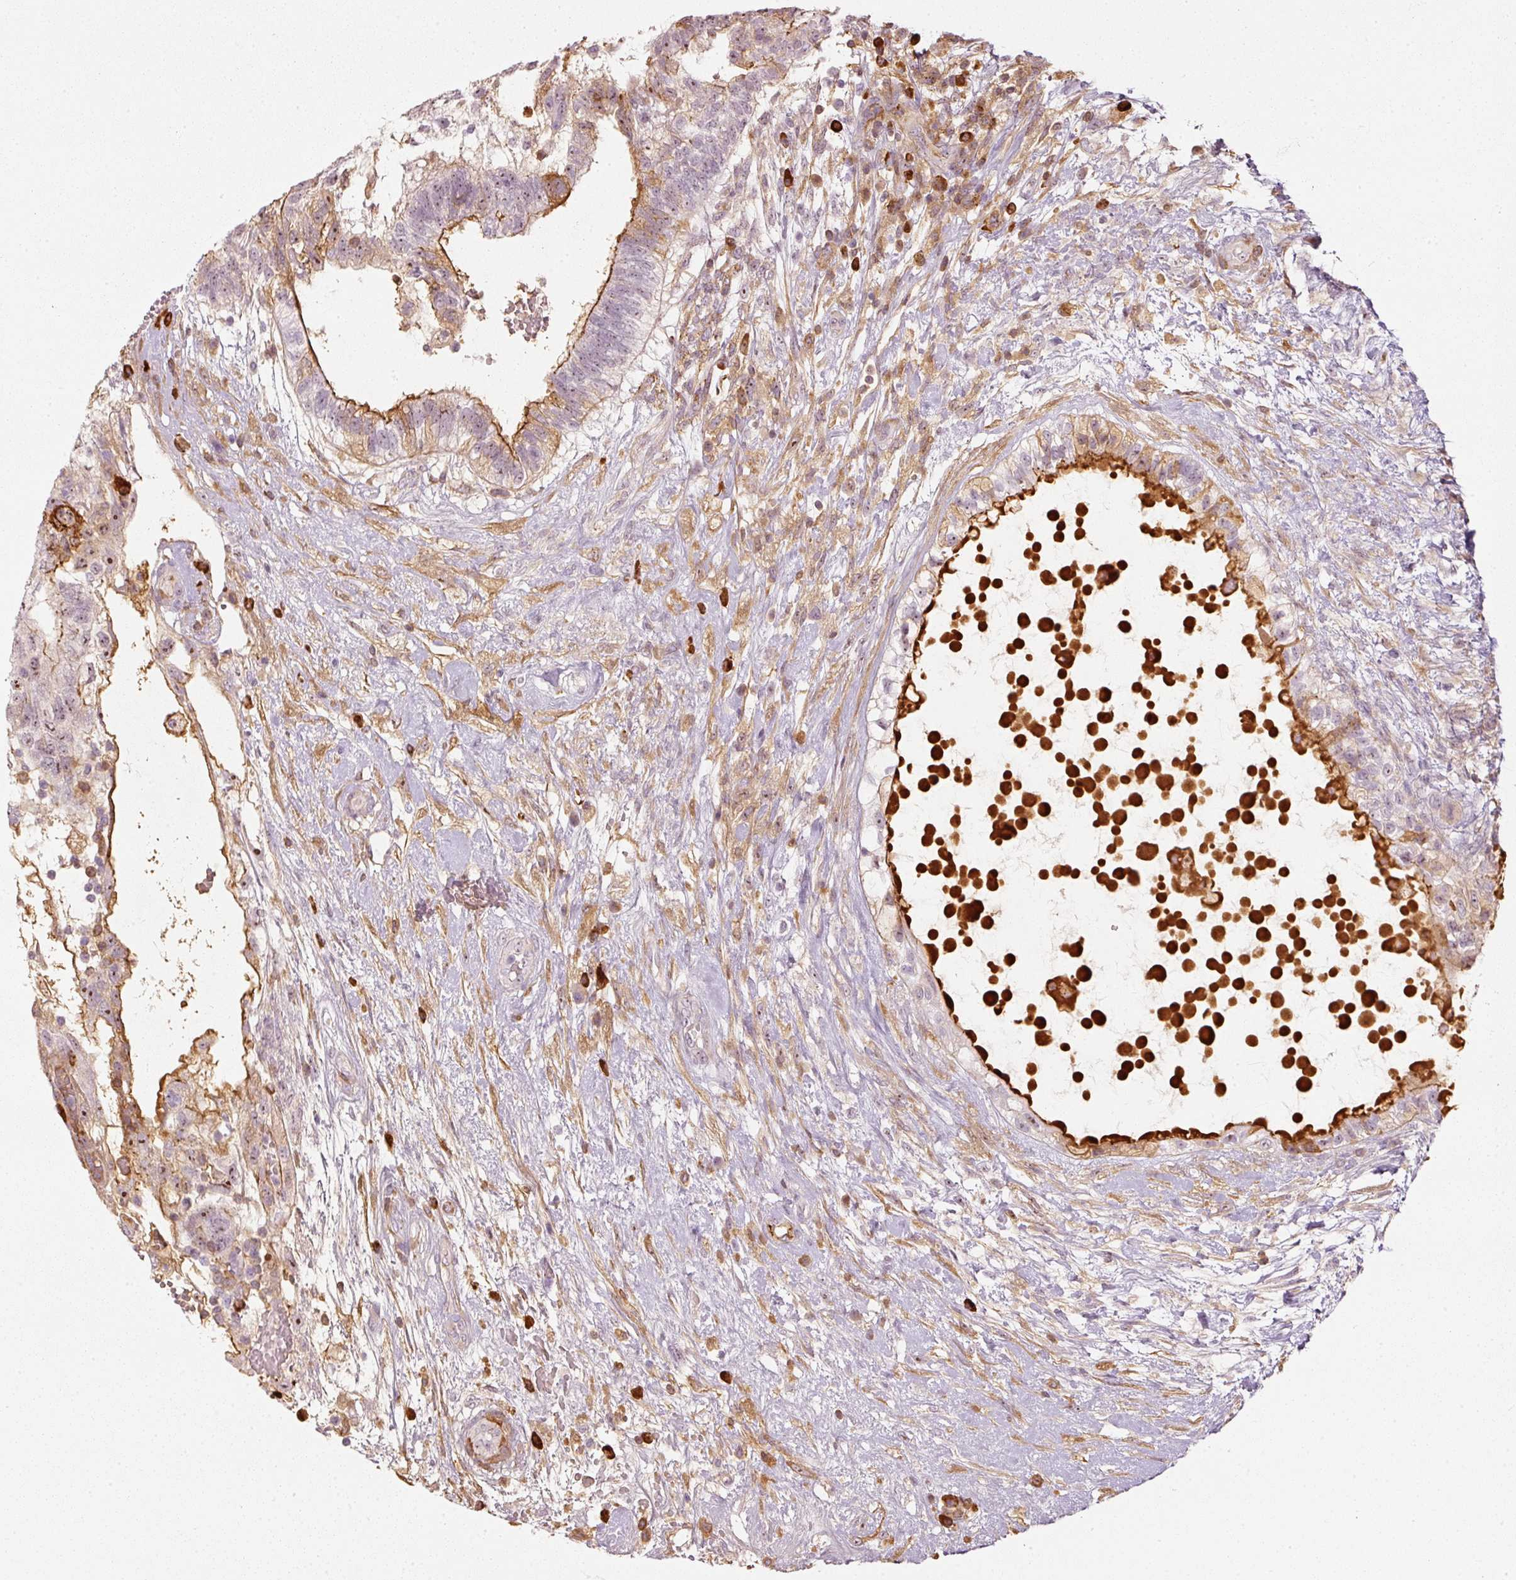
{"staining": {"intensity": "moderate", "quantity": "25%-75%", "location": "cytoplasmic/membranous,nuclear"}, "tissue": "testis cancer", "cell_type": "Tumor cells", "image_type": "cancer", "snomed": [{"axis": "morphology", "description": "Normal tissue, NOS"}, {"axis": "morphology", "description": "Carcinoma, Embryonal, NOS"}, {"axis": "topography", "description": "Testis"}], "caption": "Brown immunohistochemical staining in human testis embryonal carcinoma displays moderate cytoplasmic/membranous and nuclear staining in about 25%-75% of tumor cells.", "gene": "VCAM1", "patient": {"sex": "male", "age": 32}}